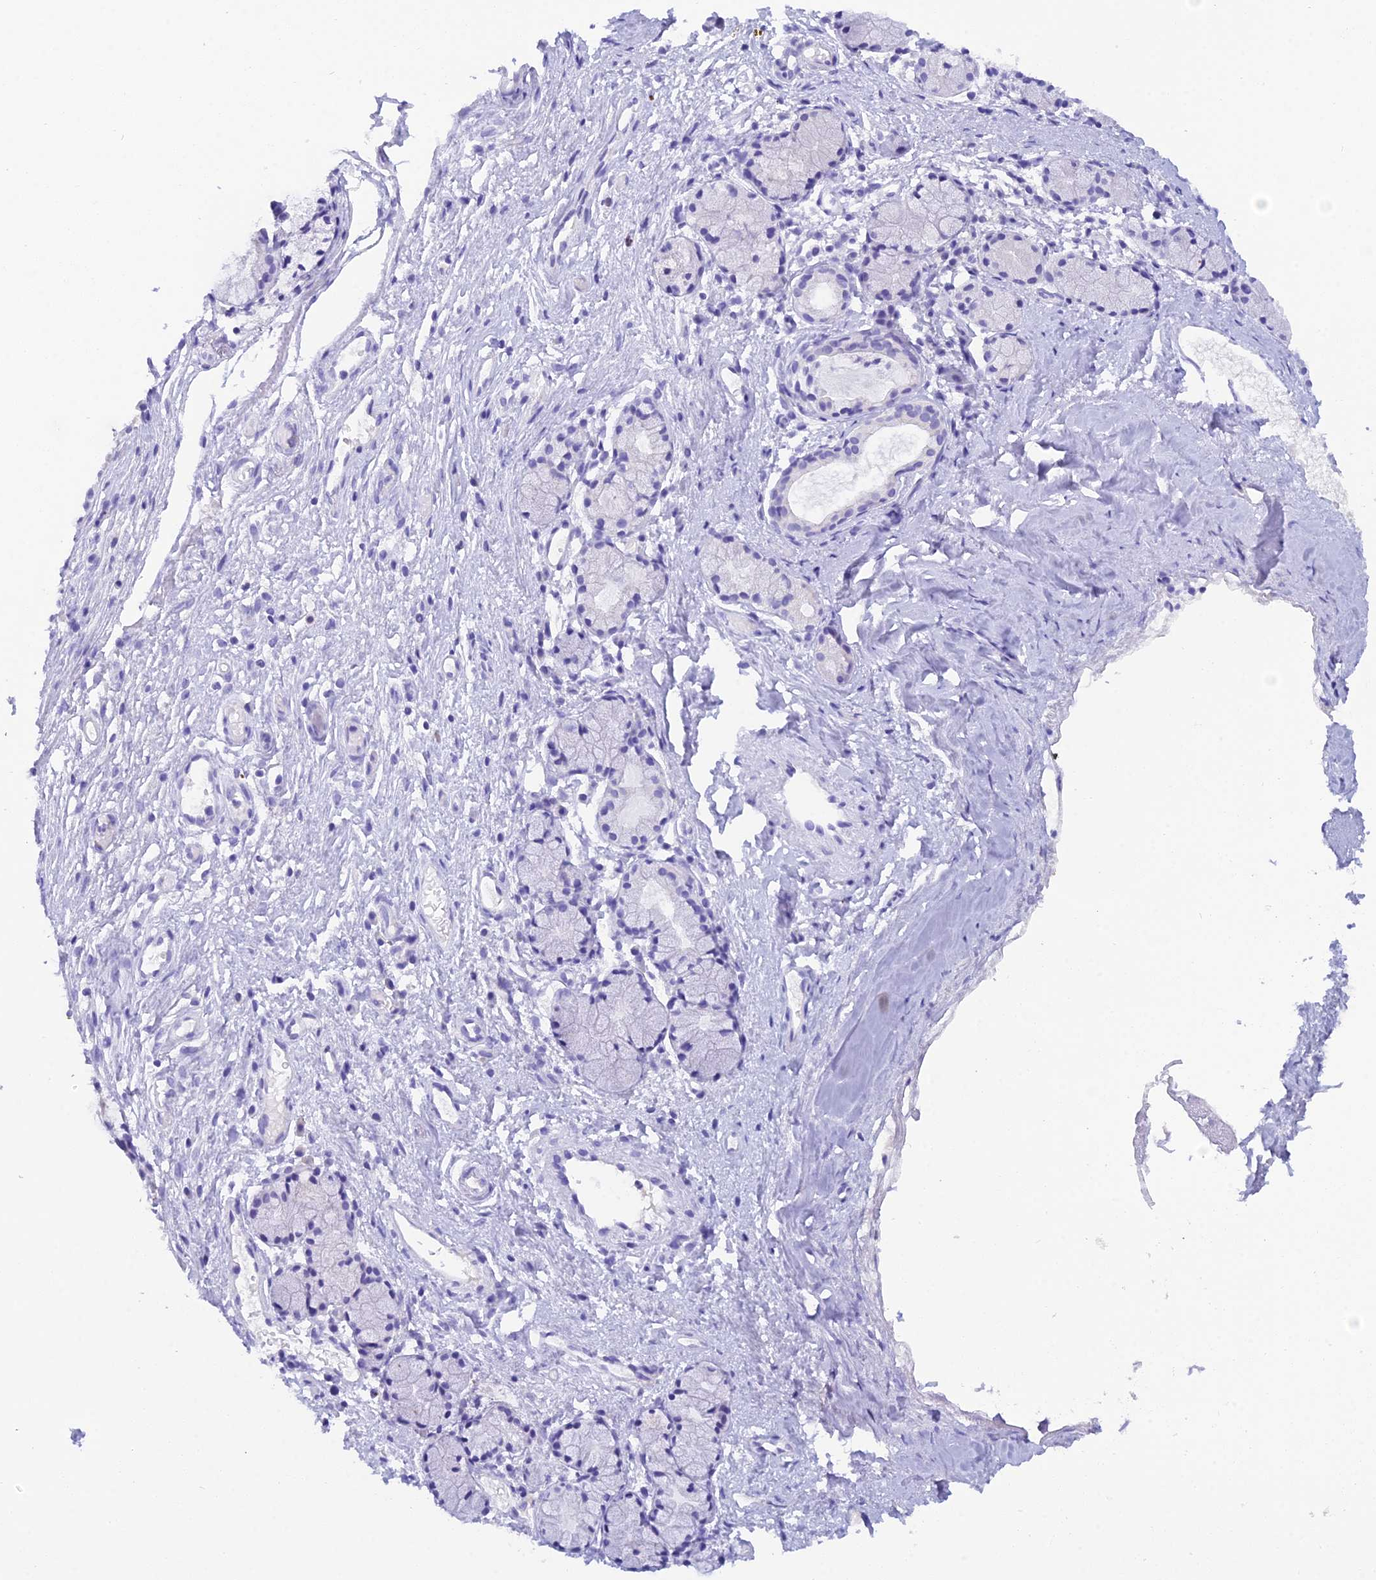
{"staining": {"intensity": "negative", "quantity": "none", "location": "none"}, "tissue": "nasopharynx", "cell_type": "Respiratory epithelial cells", "image_type": "normal", "snomed": [{"axis": "morphology", "description": "Normal tissue, NOS"}, {"axis": "topography", "description": "Nasopharynx"}], "caption": "Protein analysis of unremarkable nasopharynx demonstrates no significant staining in respiratory epithelial cells. (DAB immunohistochemistry (IHC) with hematoxylin counter stain).", "gene": "REG1A", "patient": {"sex": "male", "age": 82}}